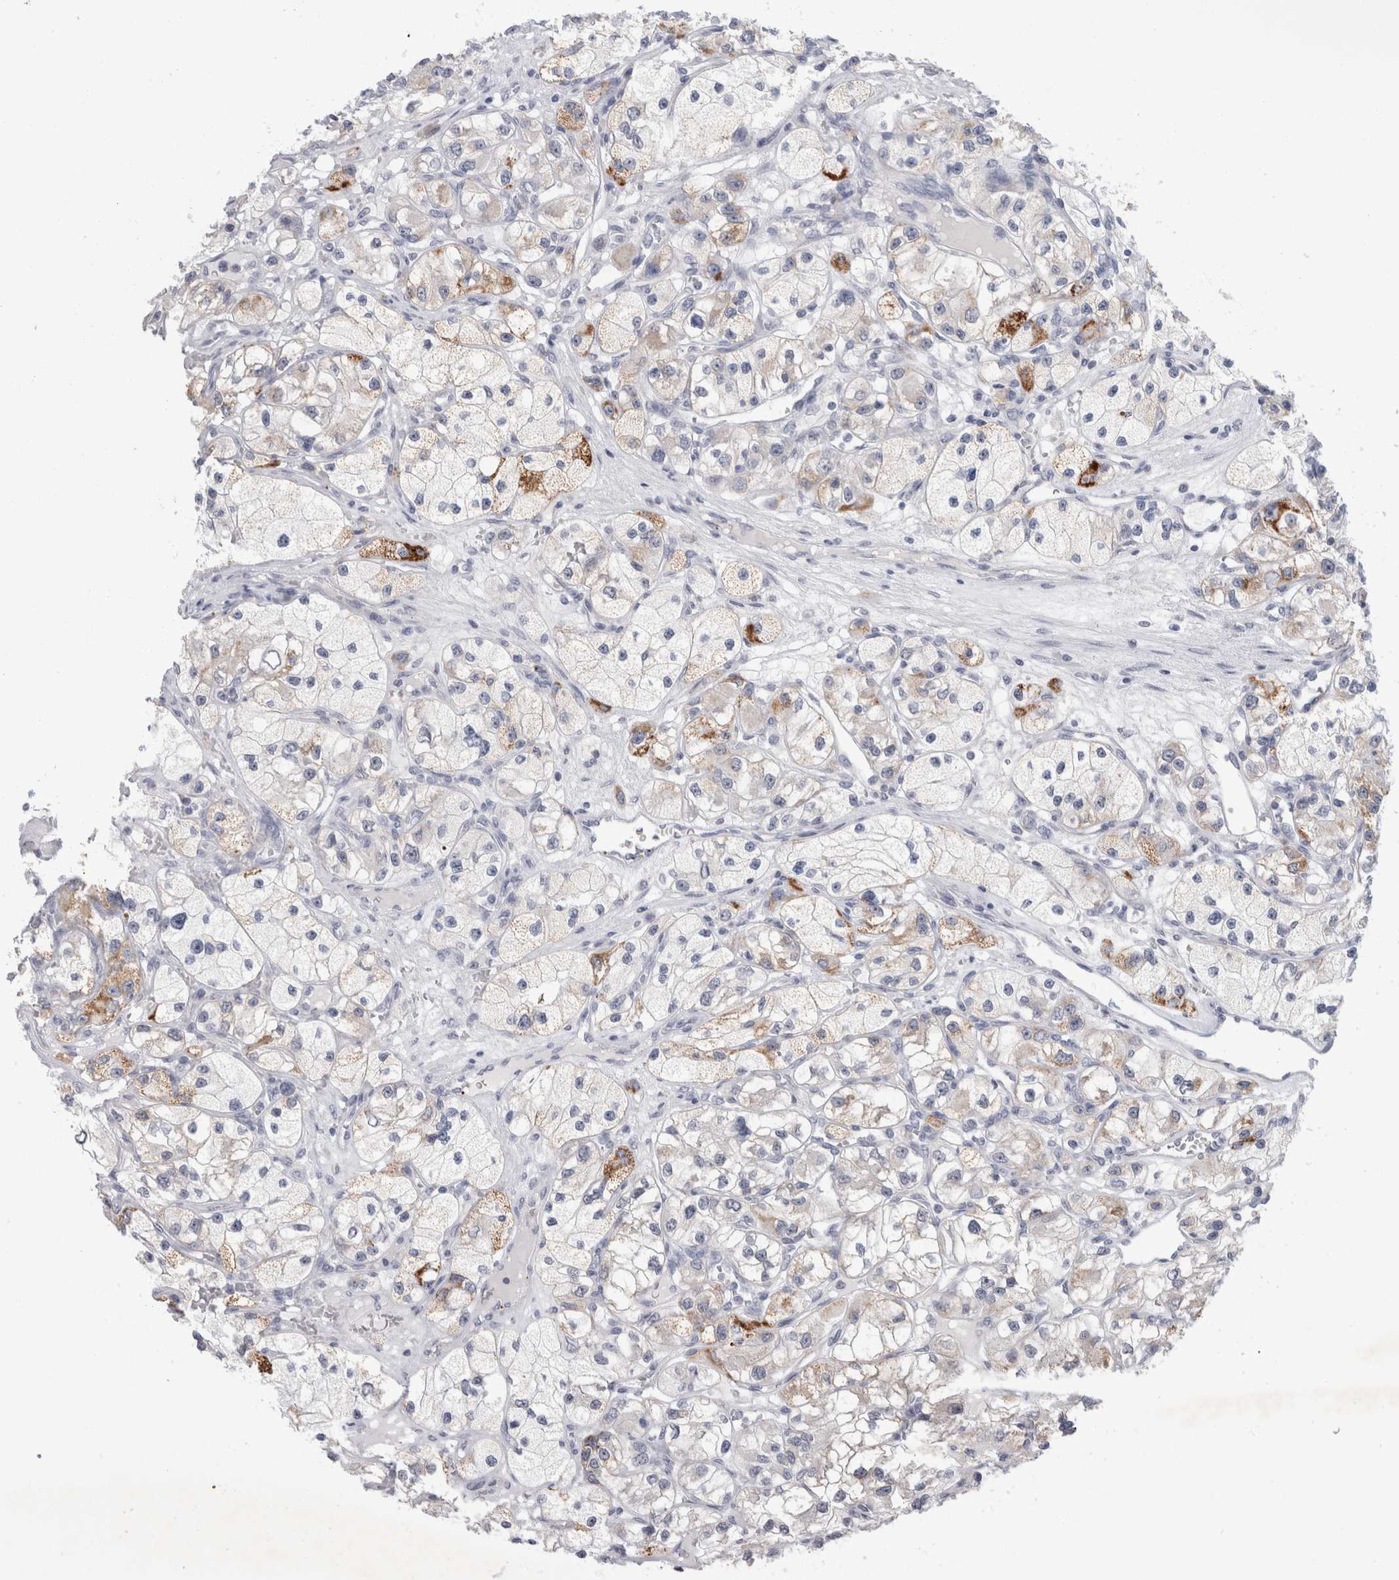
{"staining": {"intensity": "moderate", "quantity": "<25%", "location": "cytoplasmic/membranous"}, "tissue": "renal cancer", "cell_type": "Tumor cells", "image_type": "cancer", "snomed": [{"axis": "morphology", "description": "Adenocarcinoma, NOS"}, {"axis": "topography", "description": "Kidney"}], "caption": "Renal cancer tissue demonstrates moderate cytoplasmic/membranous expression in approximately <25% of tumor cells", "gene": "NIPA1", "patient": {"sex": "female", "age": 57}}